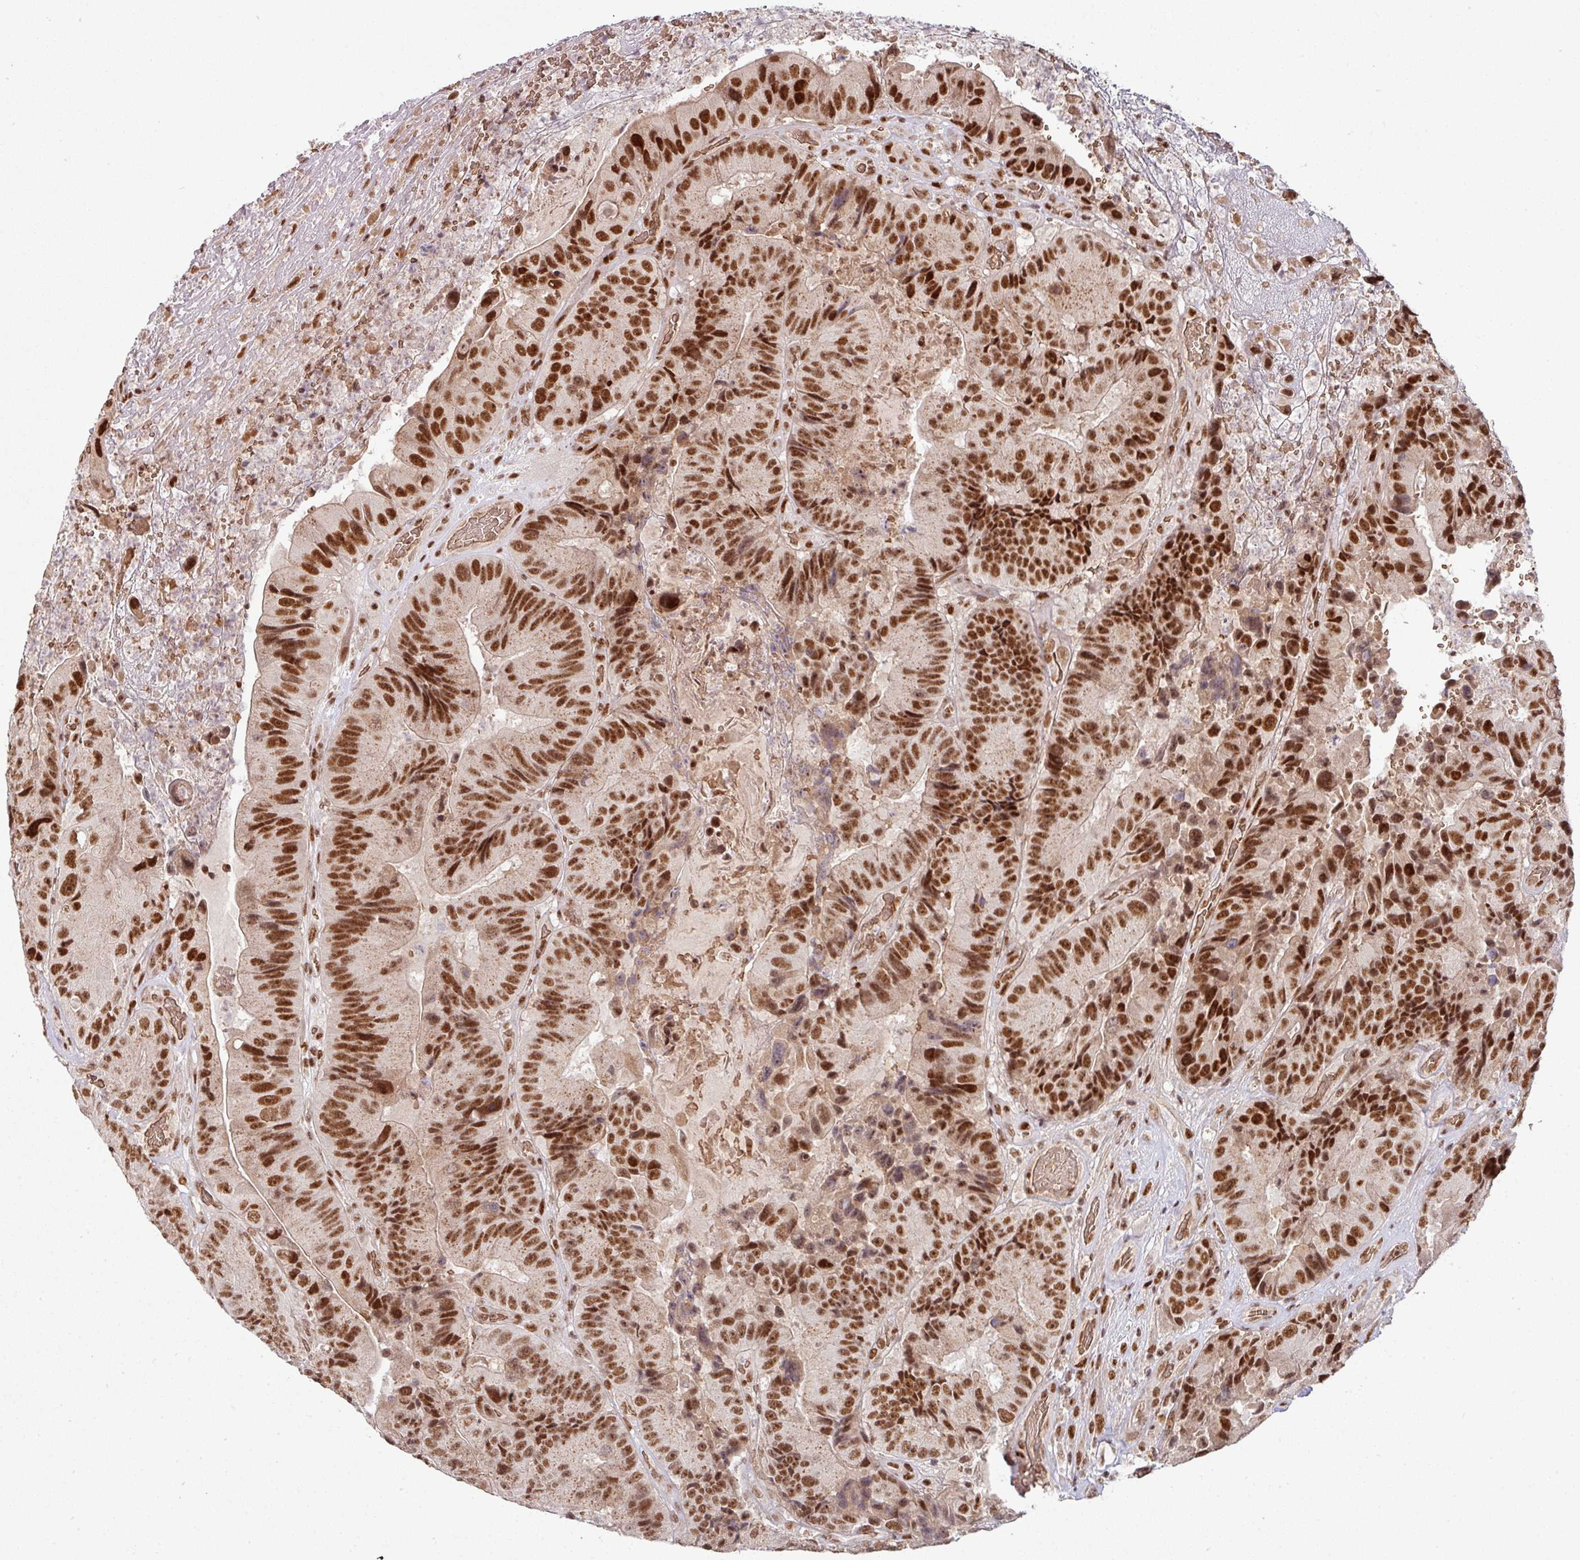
{"staining": {"intensity": "strong", "quantity": ">75%", "location": "nuclear"}, "tissue": "colorectal cancer", "cell_type": "Tumor cells", "image_type": "cancer", "snomed": [{"axis": "morphology", "description": "Adenocarcinoma, NOS"}, {"axis": "topography", "description": "Colon"}], "caption": "This micrograph reveals immunohistochemistry (IHC) staining of human colorectal cancer (adenocarcinoma), with high strong nuclear expression in approximately >75% of tumor cells.", "gene": "PHF23", "patient": {"sex": "female", "age": 86}}